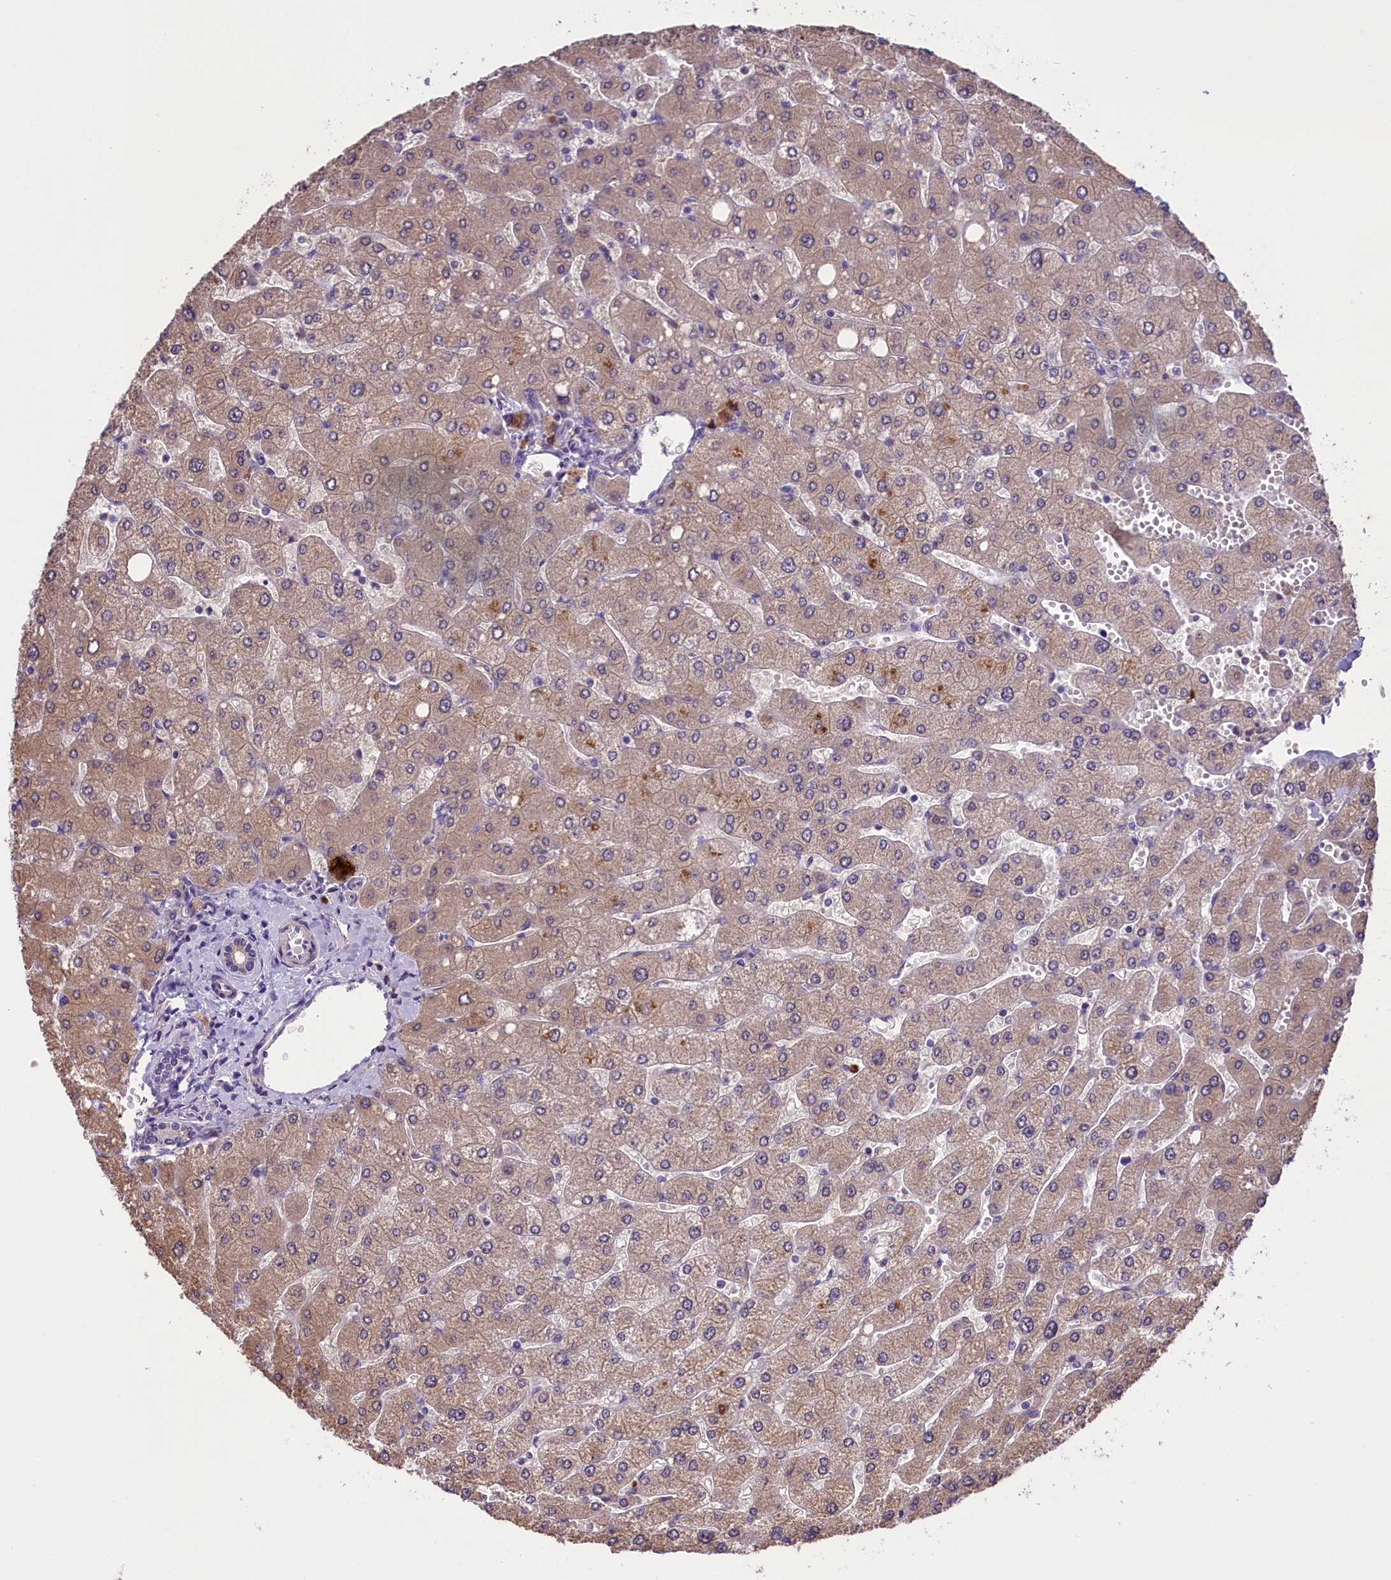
{"staining": {"intensity": "weak", "quantity": "25%-75%", "location": "cytoplasmic/membranous"}, "tissue": "liver", "cell_type": "Cholangiocytes", "image_type": "normal", "snomed": [{"axis": "morphology", "description": "Normal tissue, NOS"}, {"axis": "topography", "description": "Liver"}], "caption": "This is an image of immunohistochemistry (IHC) staining of normal liver, which shows weak positivity in the cytoplasmic/membranous of cholangiocytes.", "gene": "ABCC10", "patient": {"sex": "male", "age": 55}}